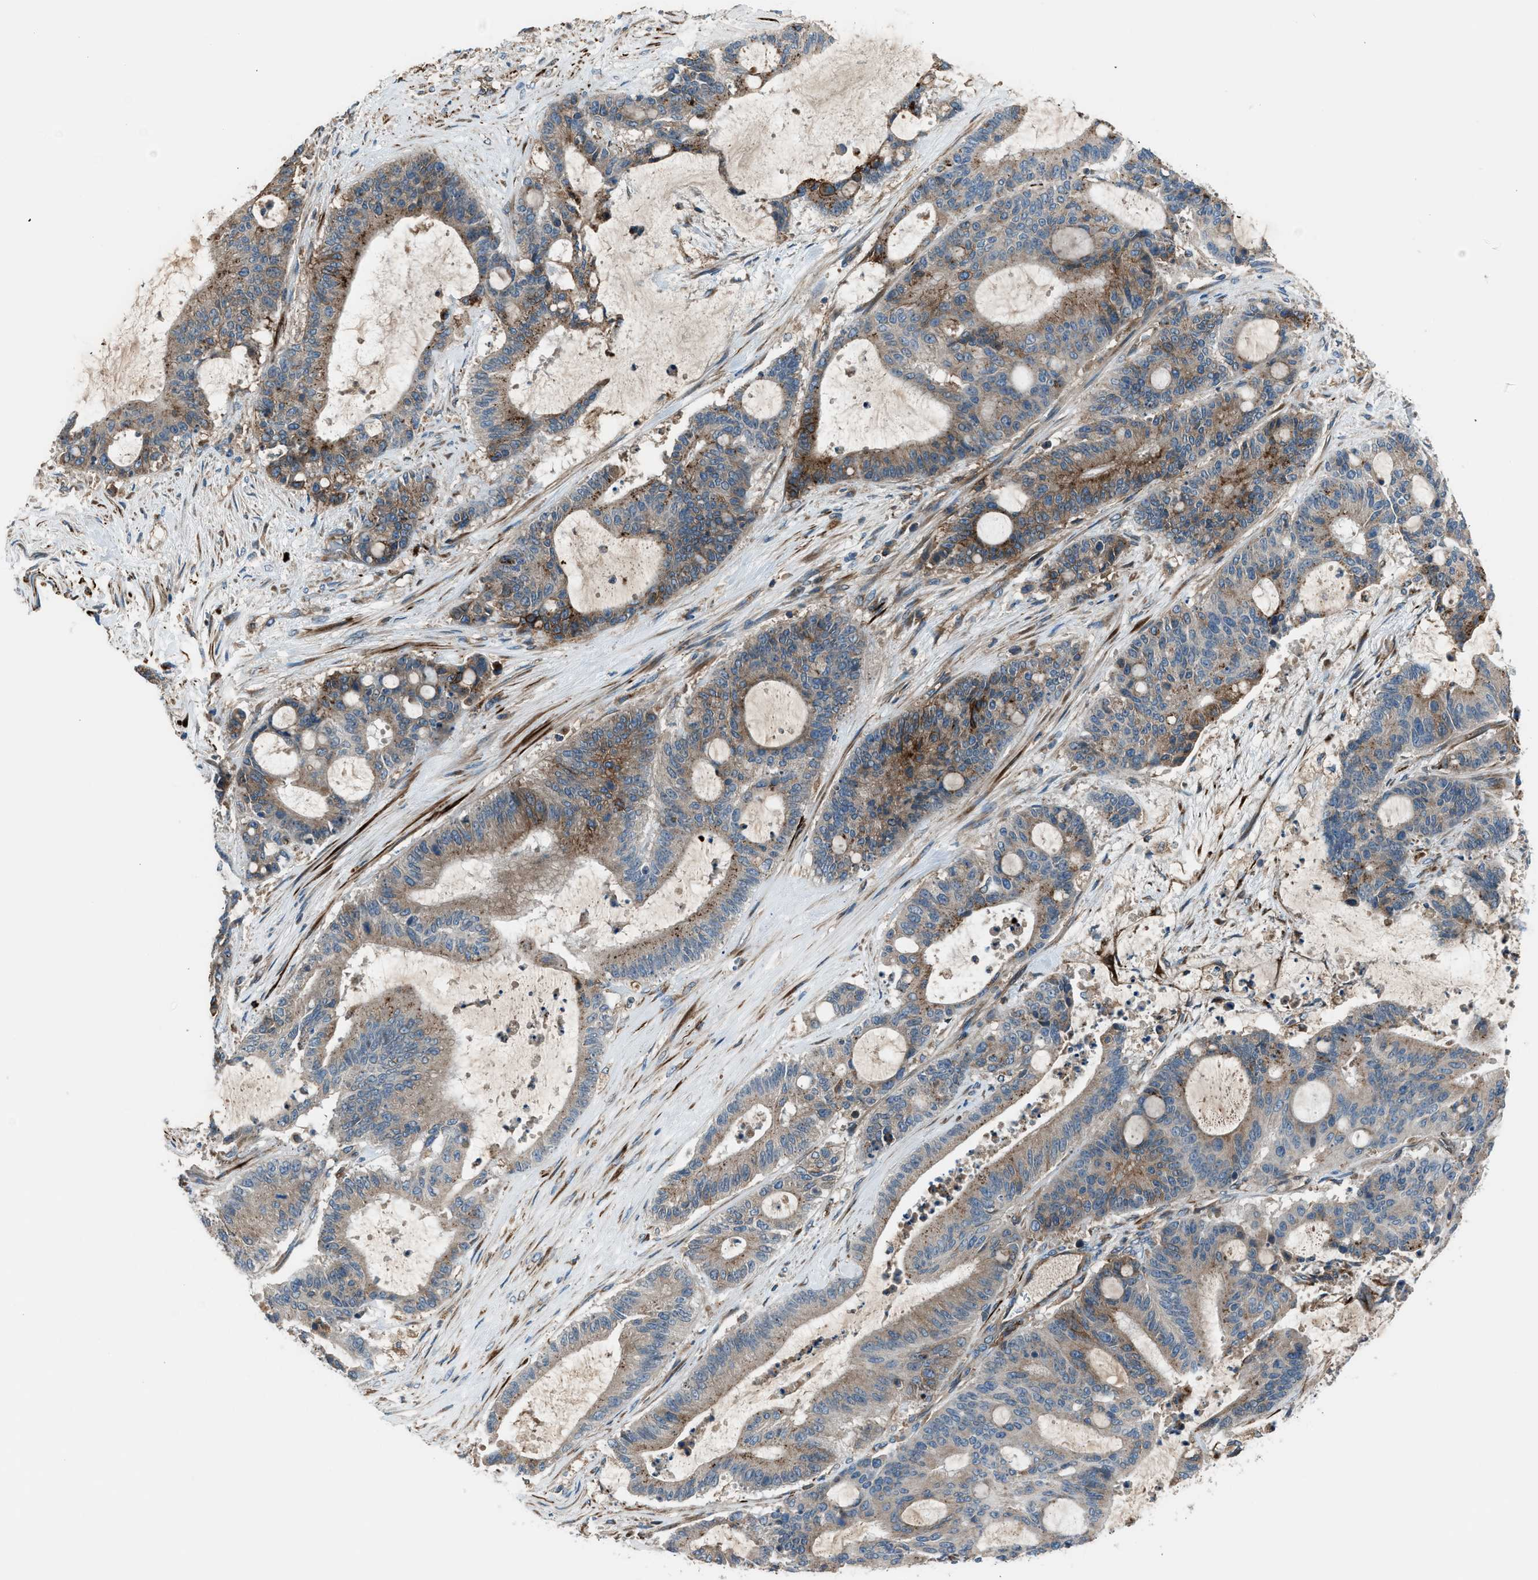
{"staining": {"intensity": "moderate", "quantity": "25%-75%", "location": "cytoplasmic/membranous"}, "tissue": "liver cancer", "cell_type": "Tumor cells", "image_type": "cancer", "snomed": [{"axis": "morphology", "description": "Cholangiocarcinoma"}, {"axis": "topography", "description": "Liver"}], "caption": "Protein staining of liver cancer (cholangiocarcinoma) tissue displays moderate cytoplasmic/membranous expression in approximately 25%-75% of tumor cells.", "gene": "LMBR1", "patient": {"sex": "female", "age": 73}}